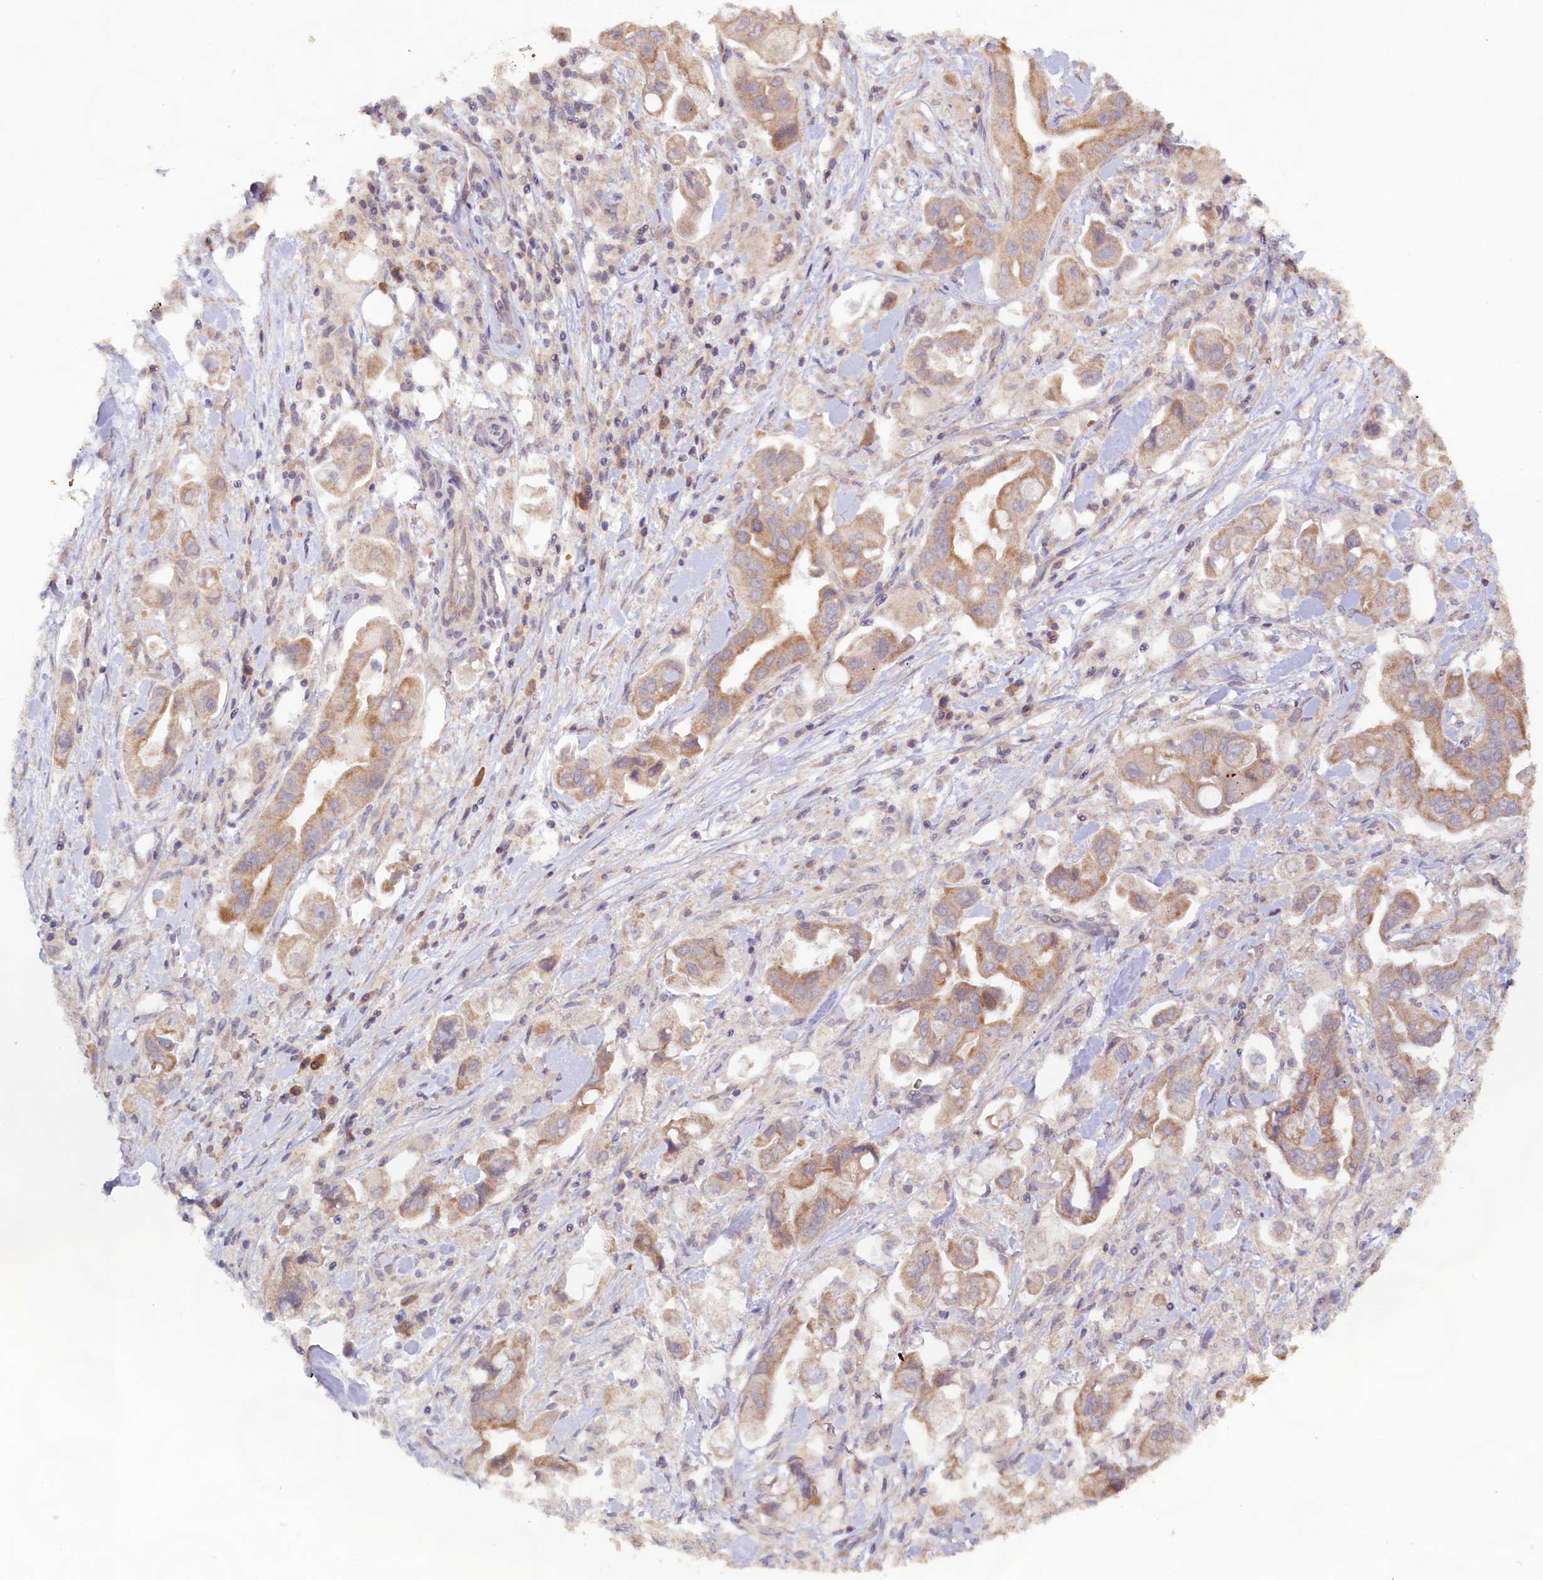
{"staining": {"intensity": "moderate", "quantity": "<25%", "location": "cytoplasmic/membranous"}, "tissue": "stomach cancer", "cell_type": "Tumor cells", "image_type": "cancer", "snomed": [{"axis": "morphology", "description": "Adenocarcinoma, NOS"}, {"axis": "topography", "description": "Stomach"}], "caption": "Protein expression analysis of human stomach cancer (adenocarcinoma) reveals moderate cytoplasmic/membranous positivity in approximately <25% of tumor cells.", "gene": "FUNDC1", "patient": {"sex": "male", "age": 62}}